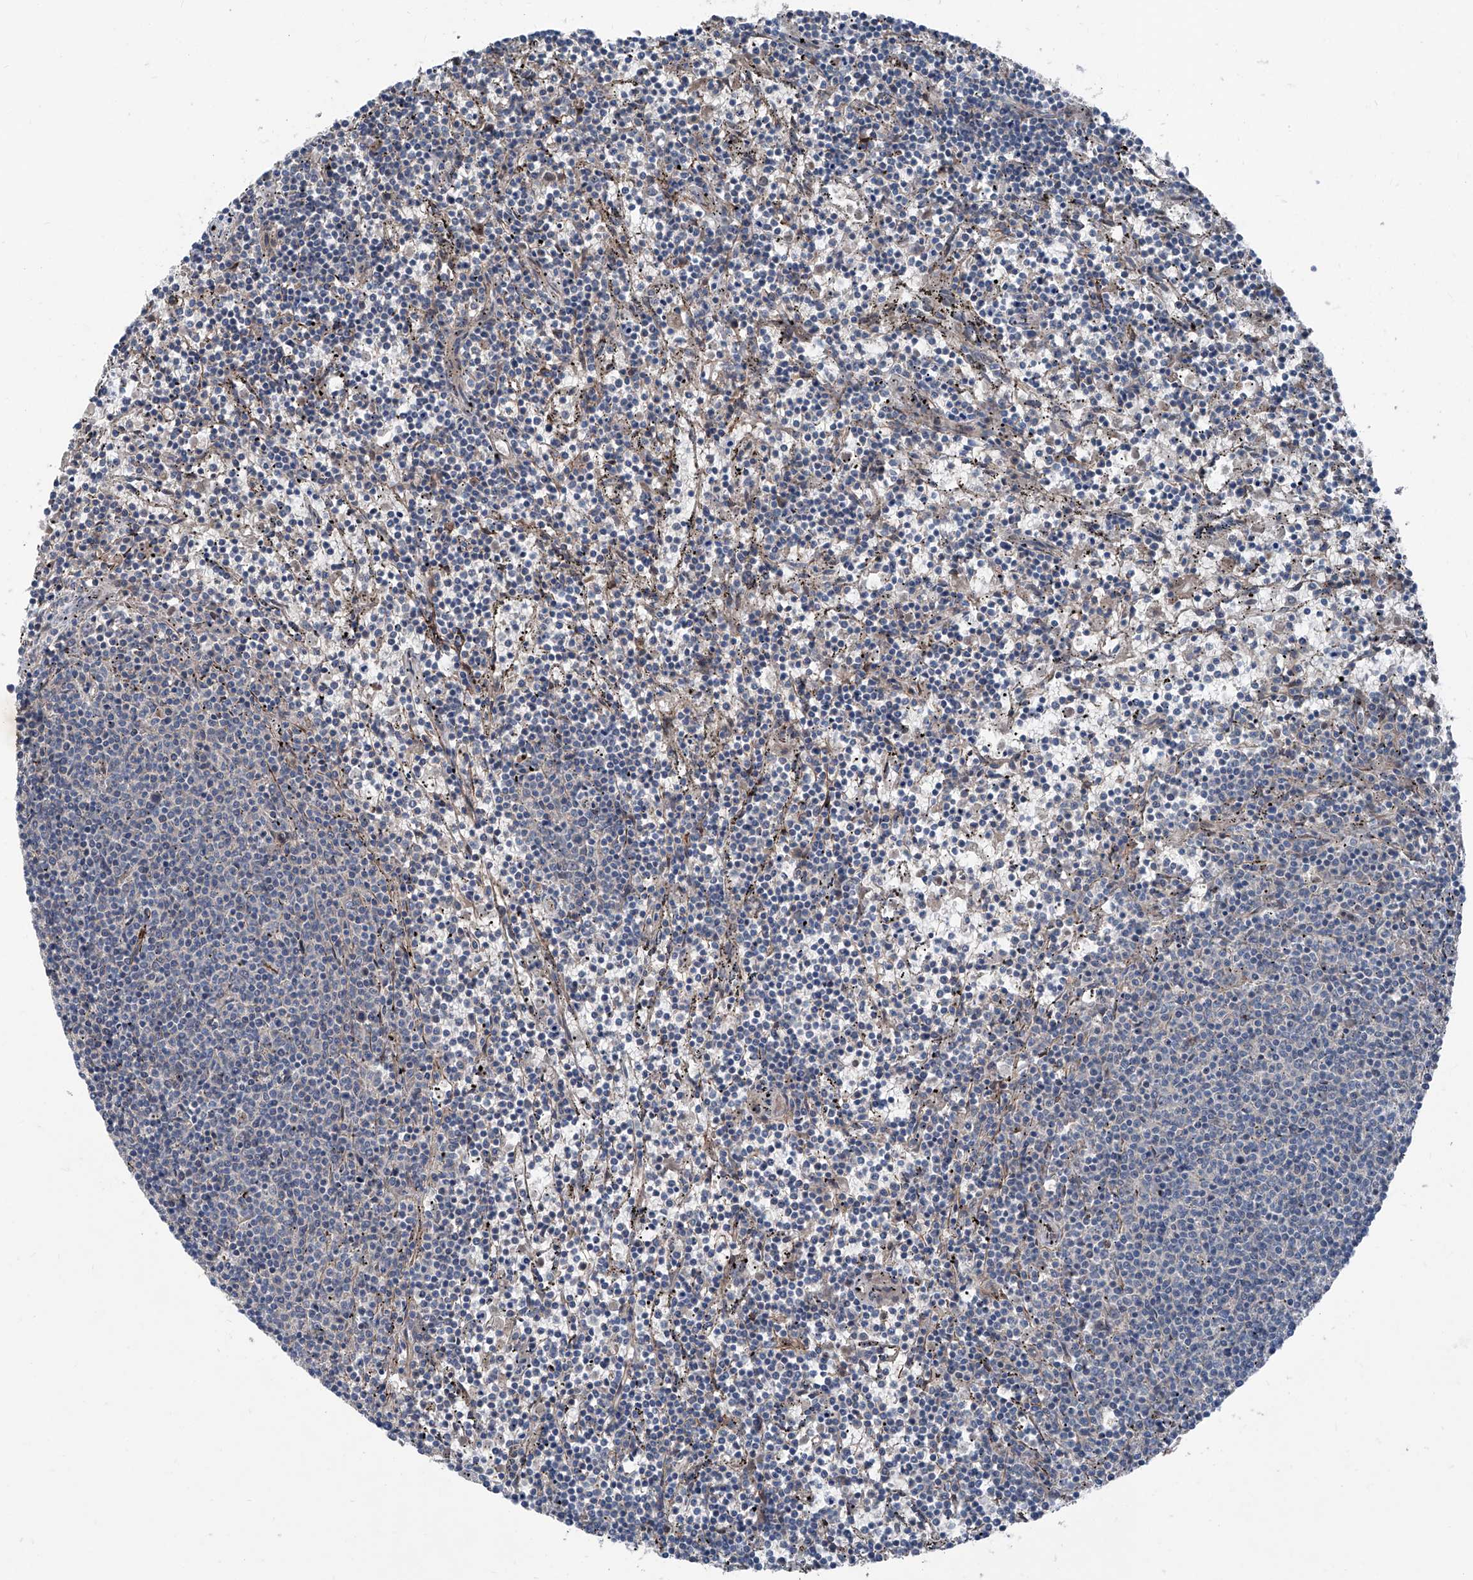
{"staining": {"intensity": "negative", "quantity": "none", "location": "none"}, "tissue": "lymphoma", "cell_type": "Tumor cells", "image_type": "cancer", "snomed": [{"axis": "morphology", "description": "Malignant lymphoma, non-Hodgkin's type, Low grade"}, {"axis": "topography", "description": "Spleen"}], "caption": "A histopathology image of human malignant lymphoma, non-Hodgkin's type (low-grade) is negative for staining in tumor cells. Brightfield microscopy of immunohistochemistry stained with DAB (3,3'-diaminobenzidine) (brown) and hematoxylin (blue), captured at high magnification.", "gene": "COA7", "patient": {"sex": "female", "age": 50}}